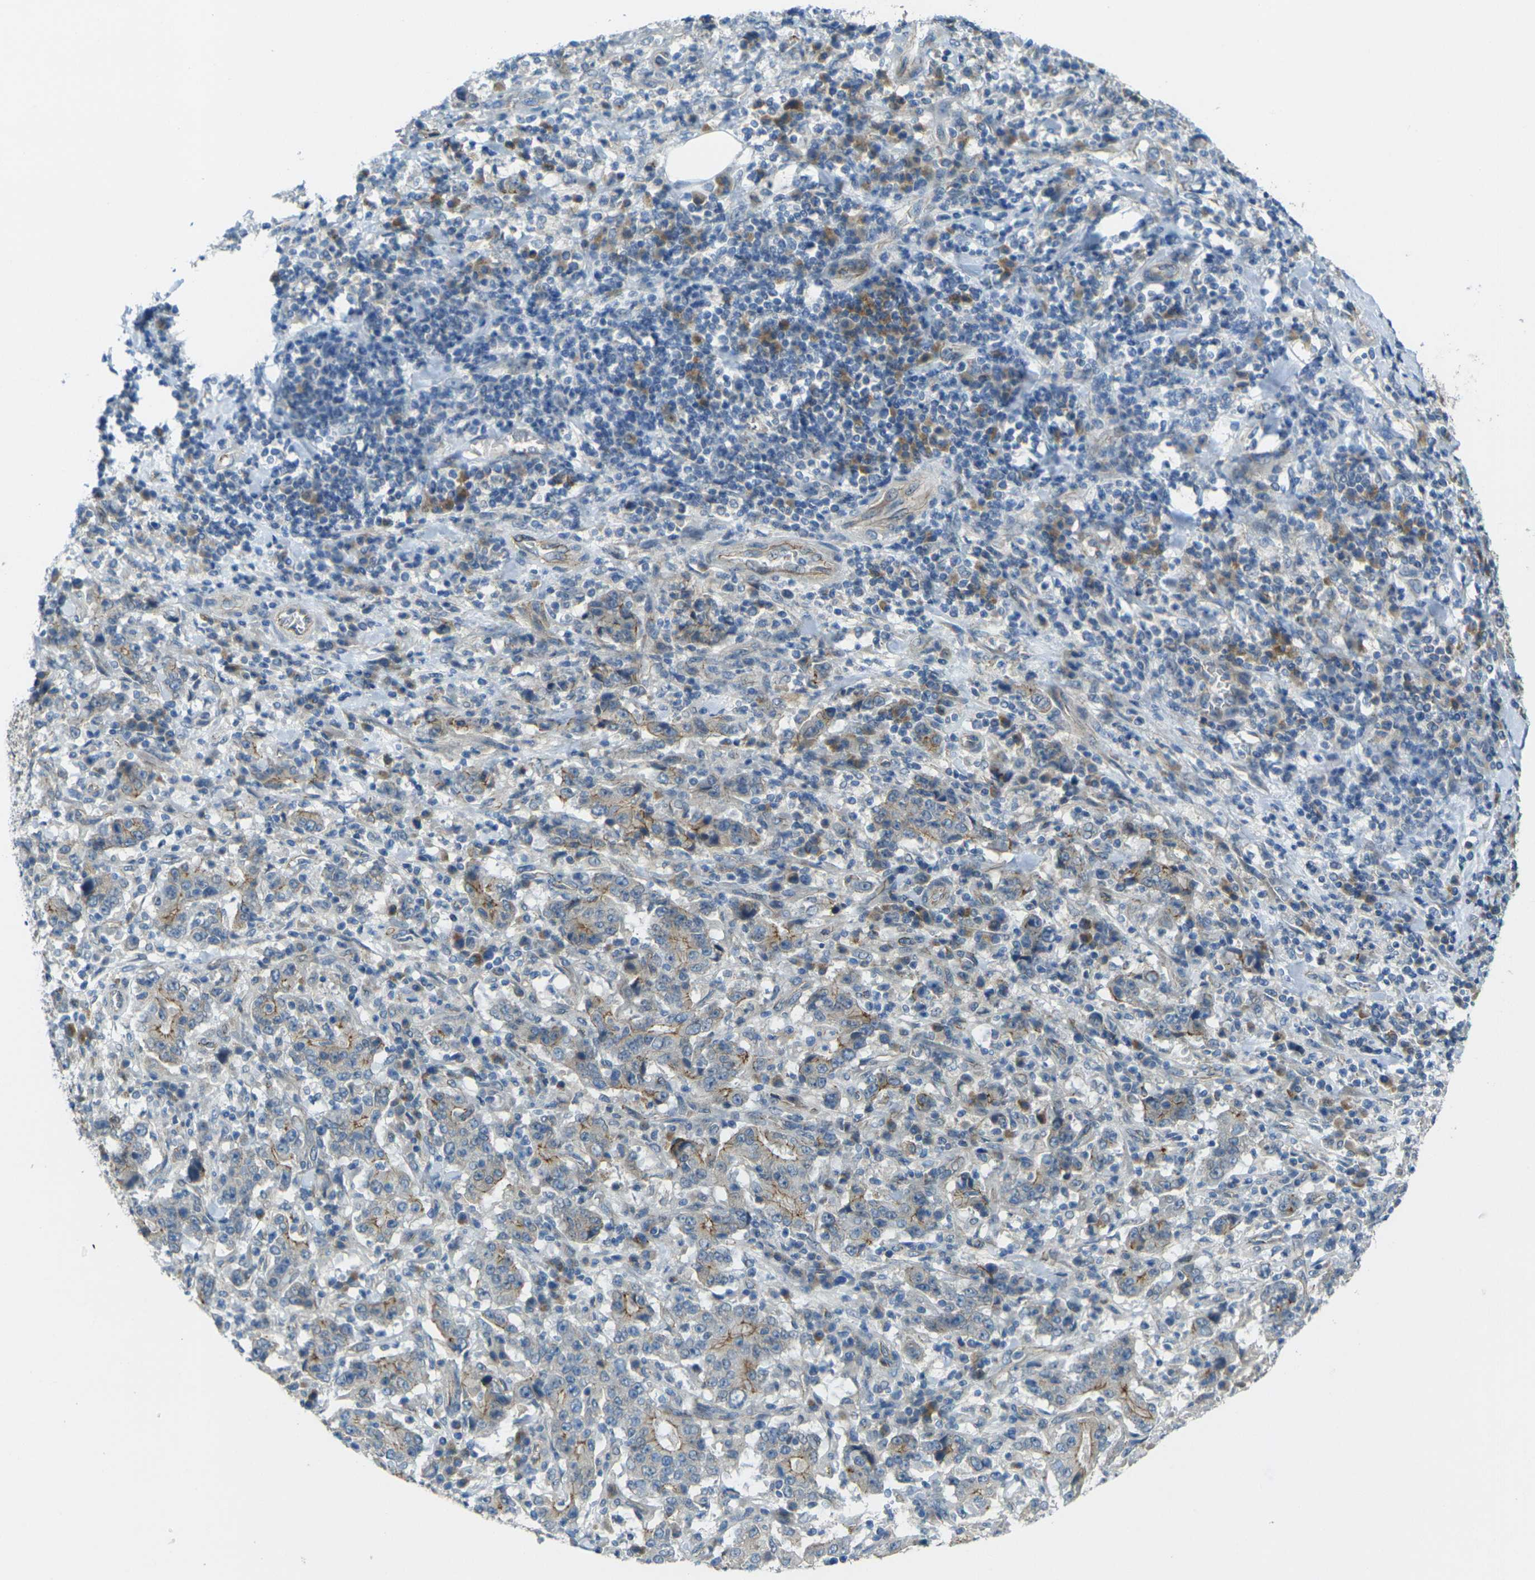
{"staining": {"intensity": "weak", "quantity": "<25%", "location": "cytoplasmic/membranous"}, "tissue": "stomach cancer", "cell_type": "Tumor cells", "image_type": "cancer", "snomed": [{"axis": "morphology", "description": "Normal tissue, NOS"}, {"axis": "morphology", "description": "Adenocarcinoma, NOS"}, {"axis": "topography", "description": "Stomach, upper"}, {"axis": "topography", "description": "Stomach"}], "caption": "Protein analysis of stomach cancer (adenocarcinoma) reveals no significant expression in tumor cells.", "gene": "RHBDD1", "patient": {"sex": "male", "age": 59}}